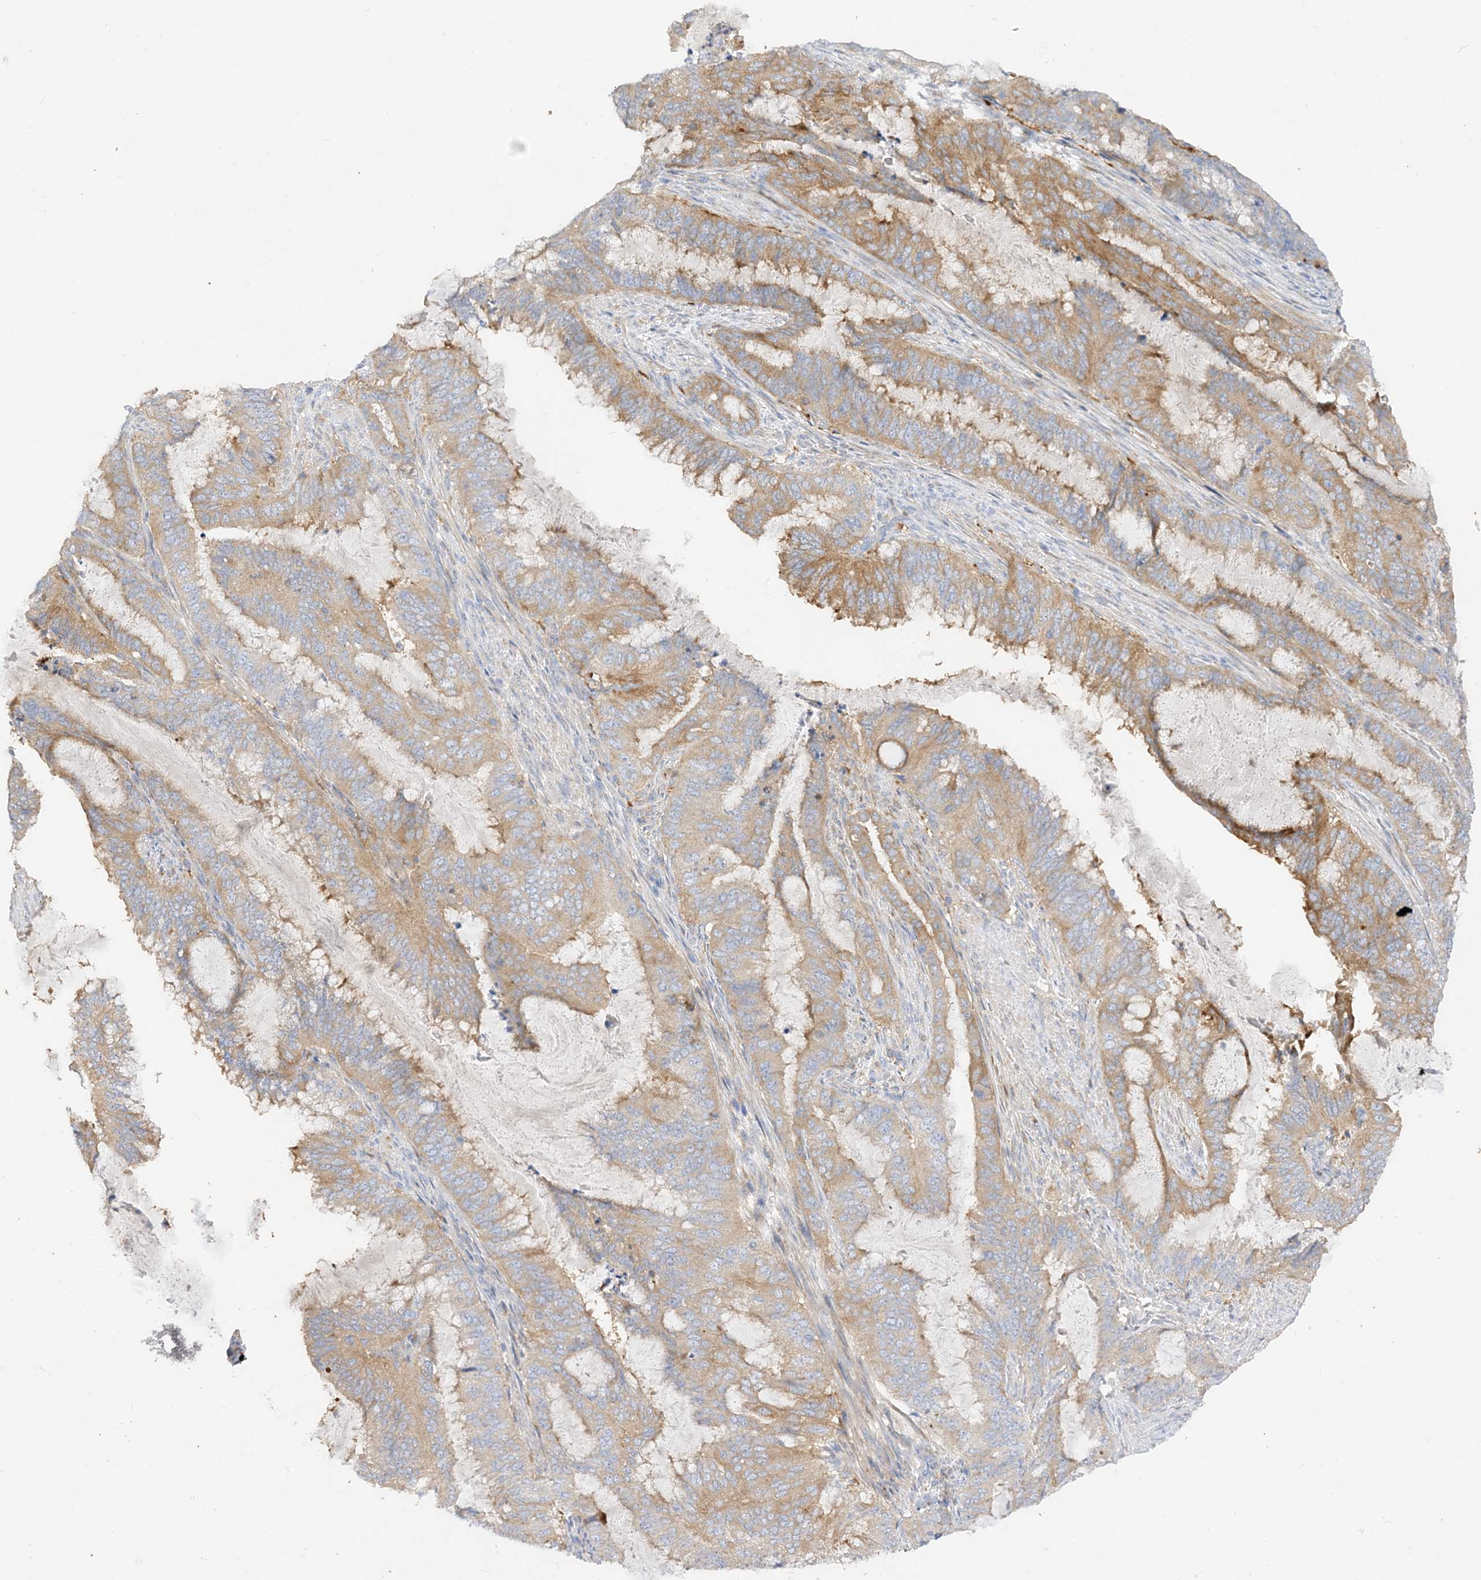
{"staining": {"intensity": "moderate", "quantity": ">75%", "location": "cytoplasmic/membranous"}, "tissue": "endometrial cancer", "cell_type": "Tumor cells", "image_type": "cancer", "snomed": [{"axis": "morphology", "description": "Adenocarcinoma, NOS"}, {"axis": "topography", "description": "Endometrium"}], "caption": "IHC image of neoplastic tissue: human endometrial adenocarcinoma stained using immunohistochemistry (IHC) exhibits medium levels of moderate protein expression localized specifically in the cytoplasmic/membranous of tumor cells, appearing as a cytoplasmic/membranous brown color.", "gene": "ARV1", "patient": {"sex": "female", "age": 51}}